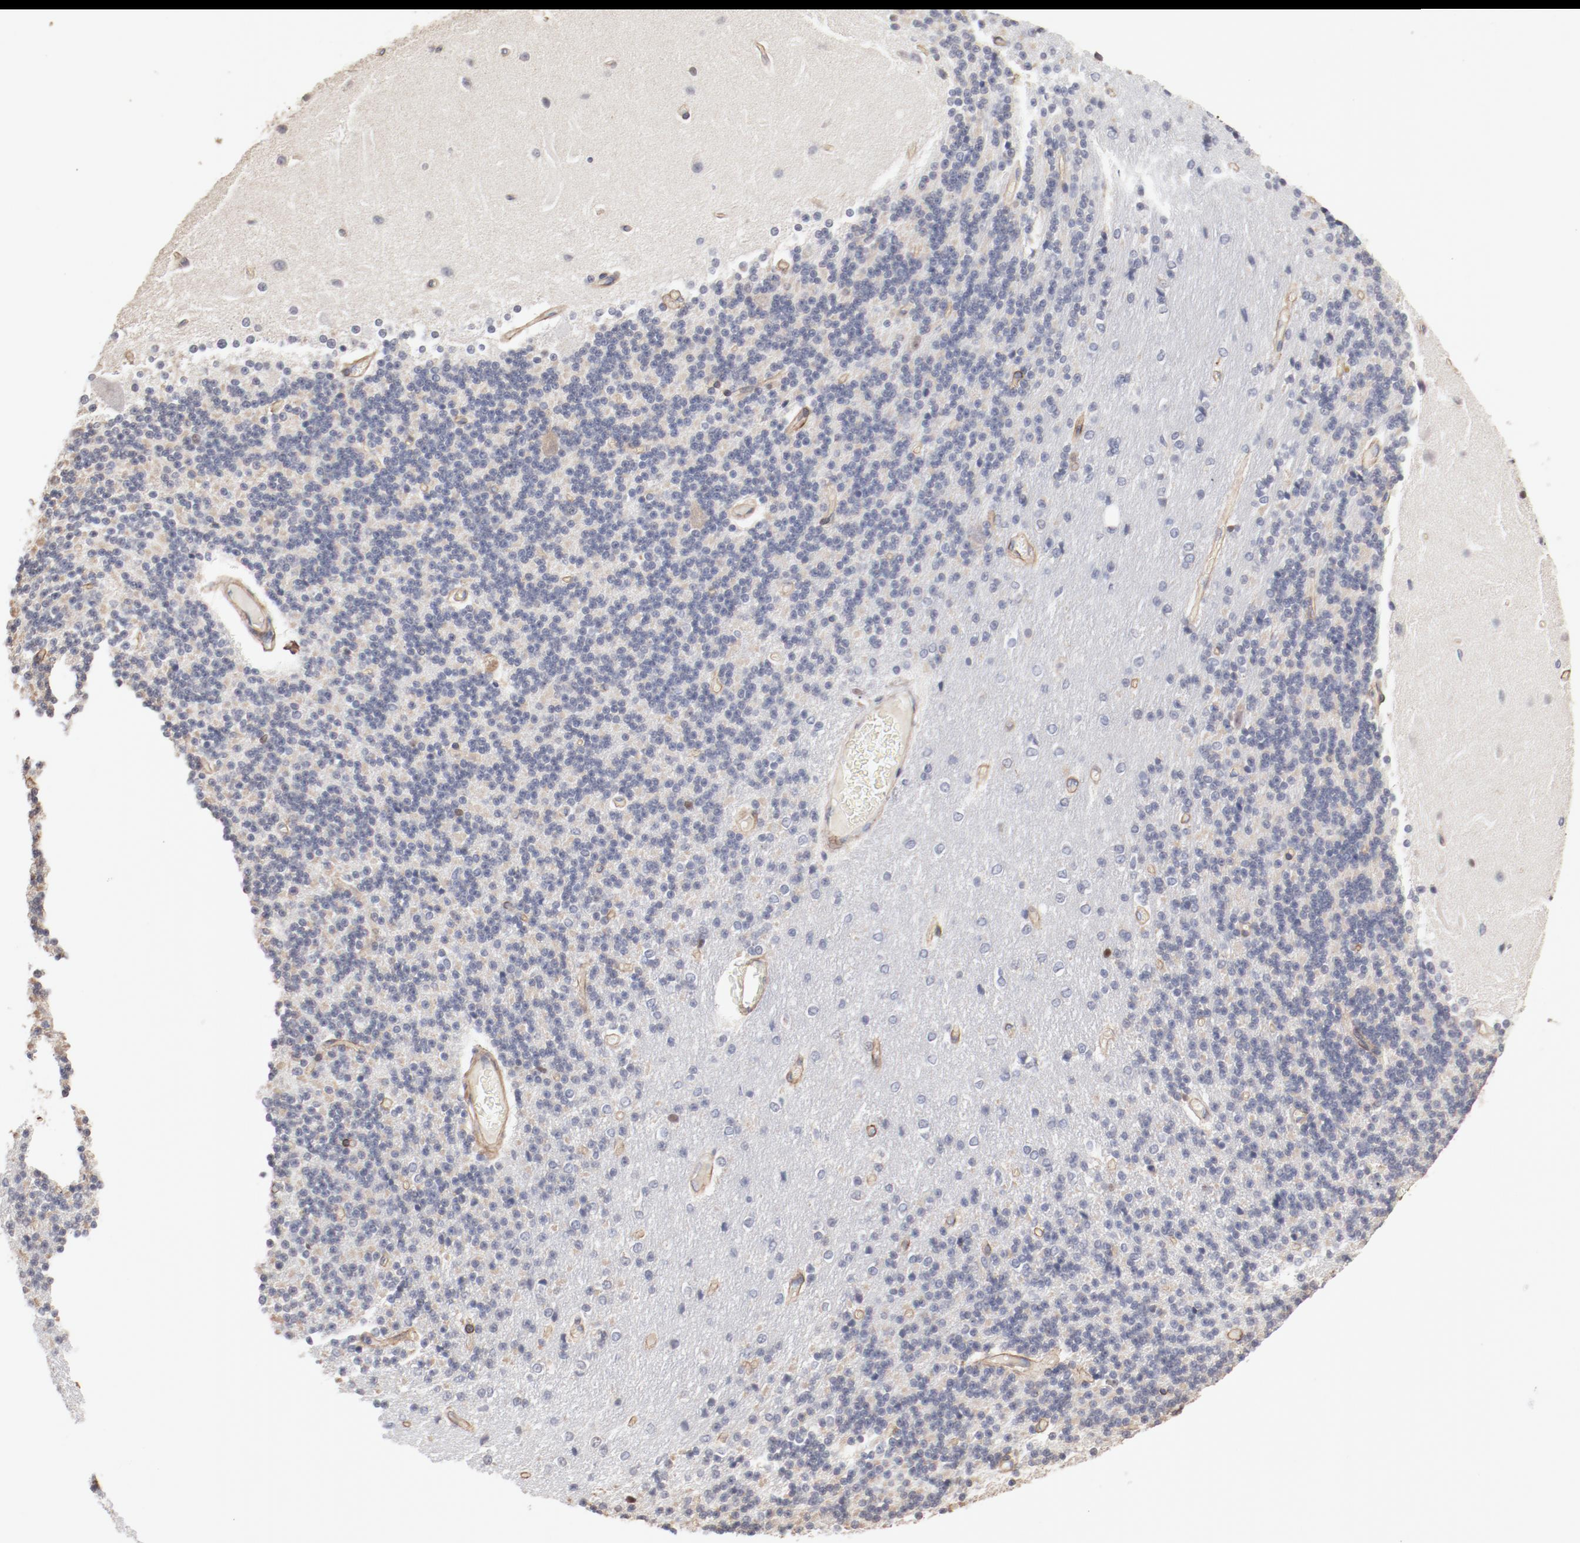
{"staining": {"intensity": "negative", "quantity": "none", "location": "none"}, "tissue": "cerebellum", "cell_type": "Cells in granular layer", "image_type": "normal", "snomed": [{"axis": "morphology", "description": "Normal tissue, NOS"}, {"axis": "topography", "description": "Cerebellum"}], "caption": "Immunohistochemistry photomicrograph of unremarkable human cerebellum stained for a protein (brown), which exhibits no staining in cells in granular layer.", "gene": "MAGED4B", "patient": {"sex": "female", "age": 54}}